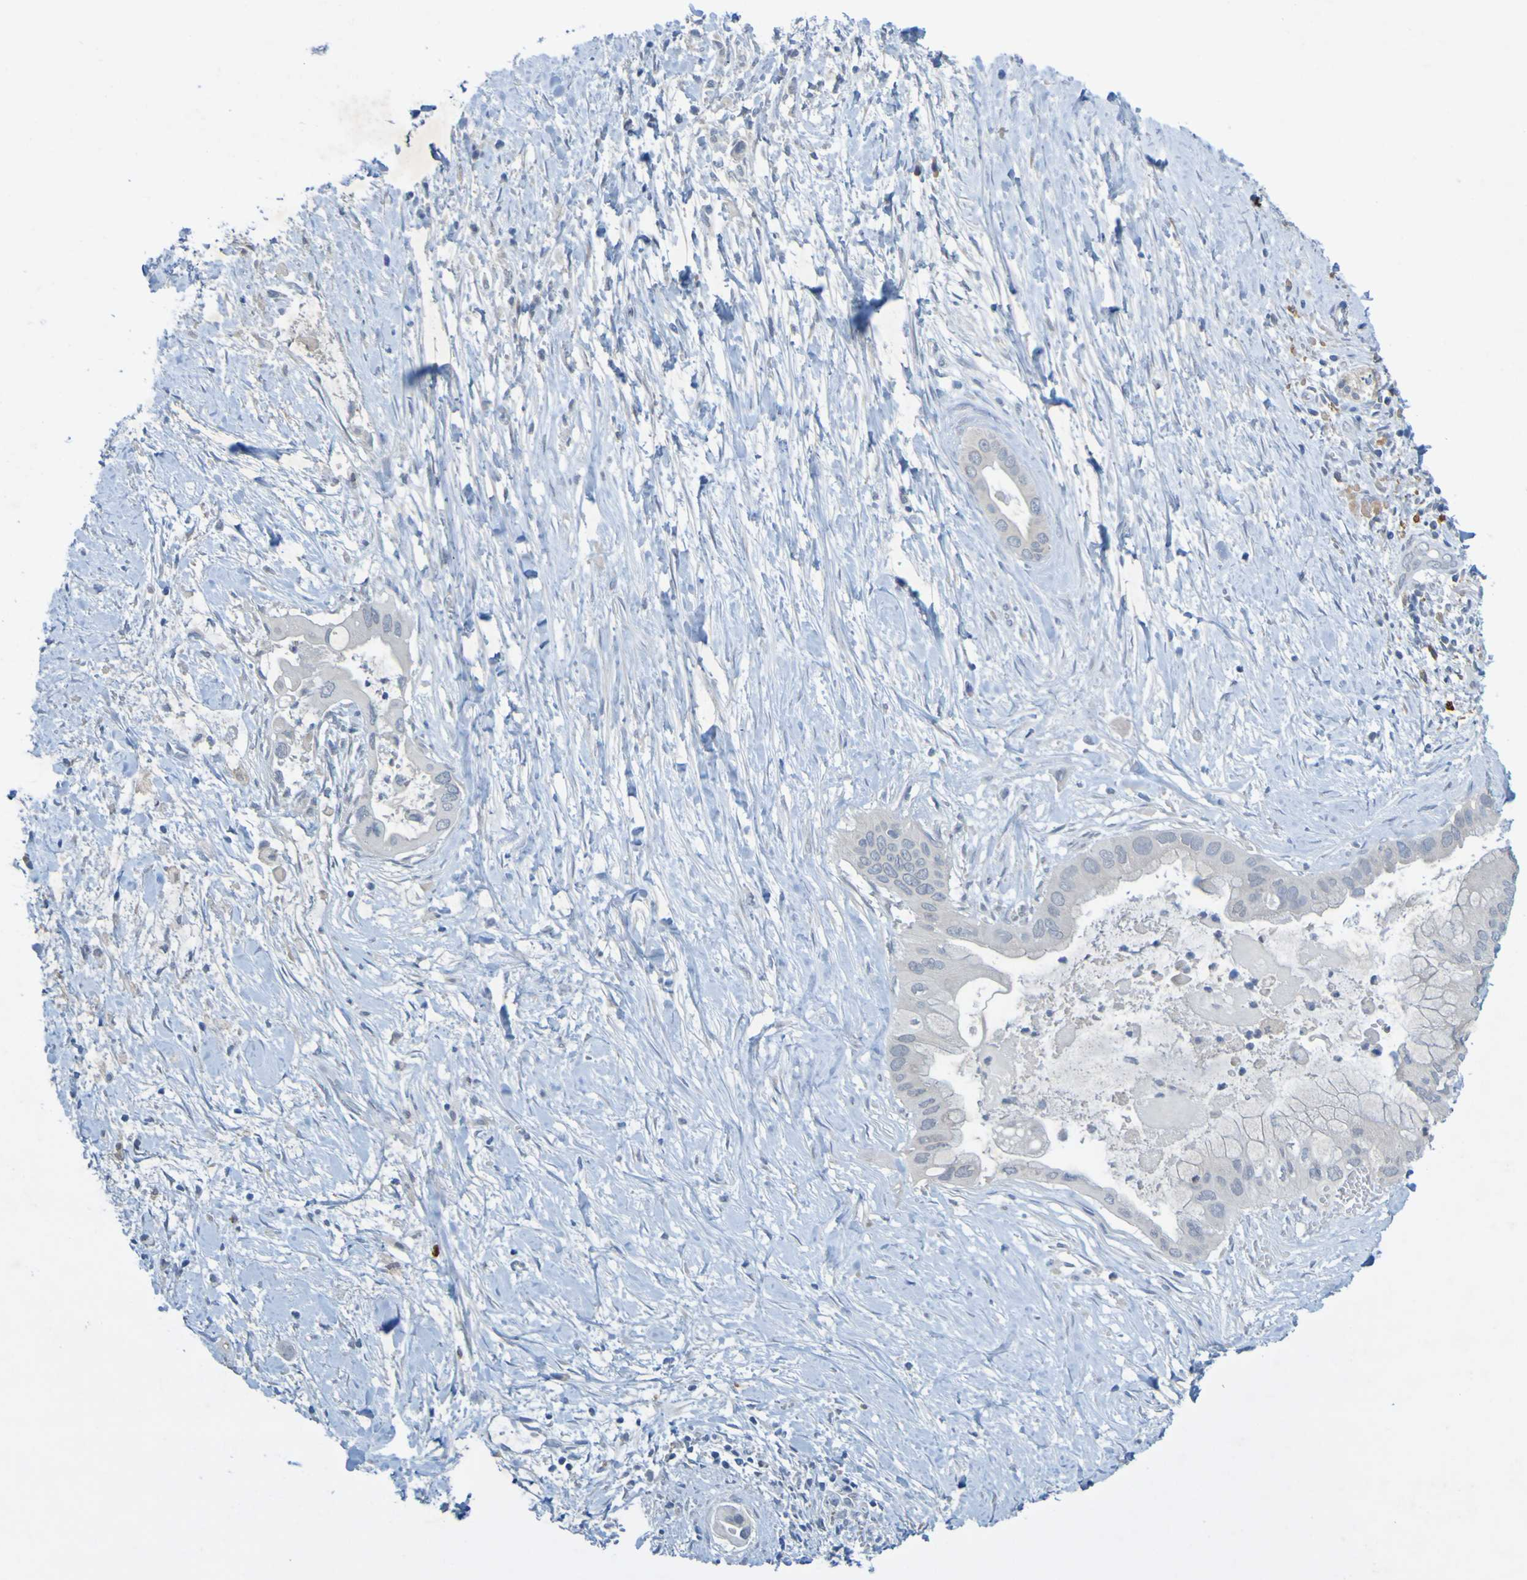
{"staining": {"intensity": "negative", "quantity": "none", "location": "none"}, "tissue": "pancreatic cancer", "cell_type": "Tumor cells", "image_type": "cancer", "snomed": [{"axis": "morphology", "description": "Adenocarcinoma, NOS"}, {"axis": "topography", "description": "Pancreas"}], "caption": "Histopathology image shows no significant protein positivity in tumor cells of pancreatic cancer (adenocarcinoma). (Brightfield microscopy of DAB immunohistochemistry at high magnification).", "gene": "LILRB5", "patient": {"sex": "male", "age": 55}}